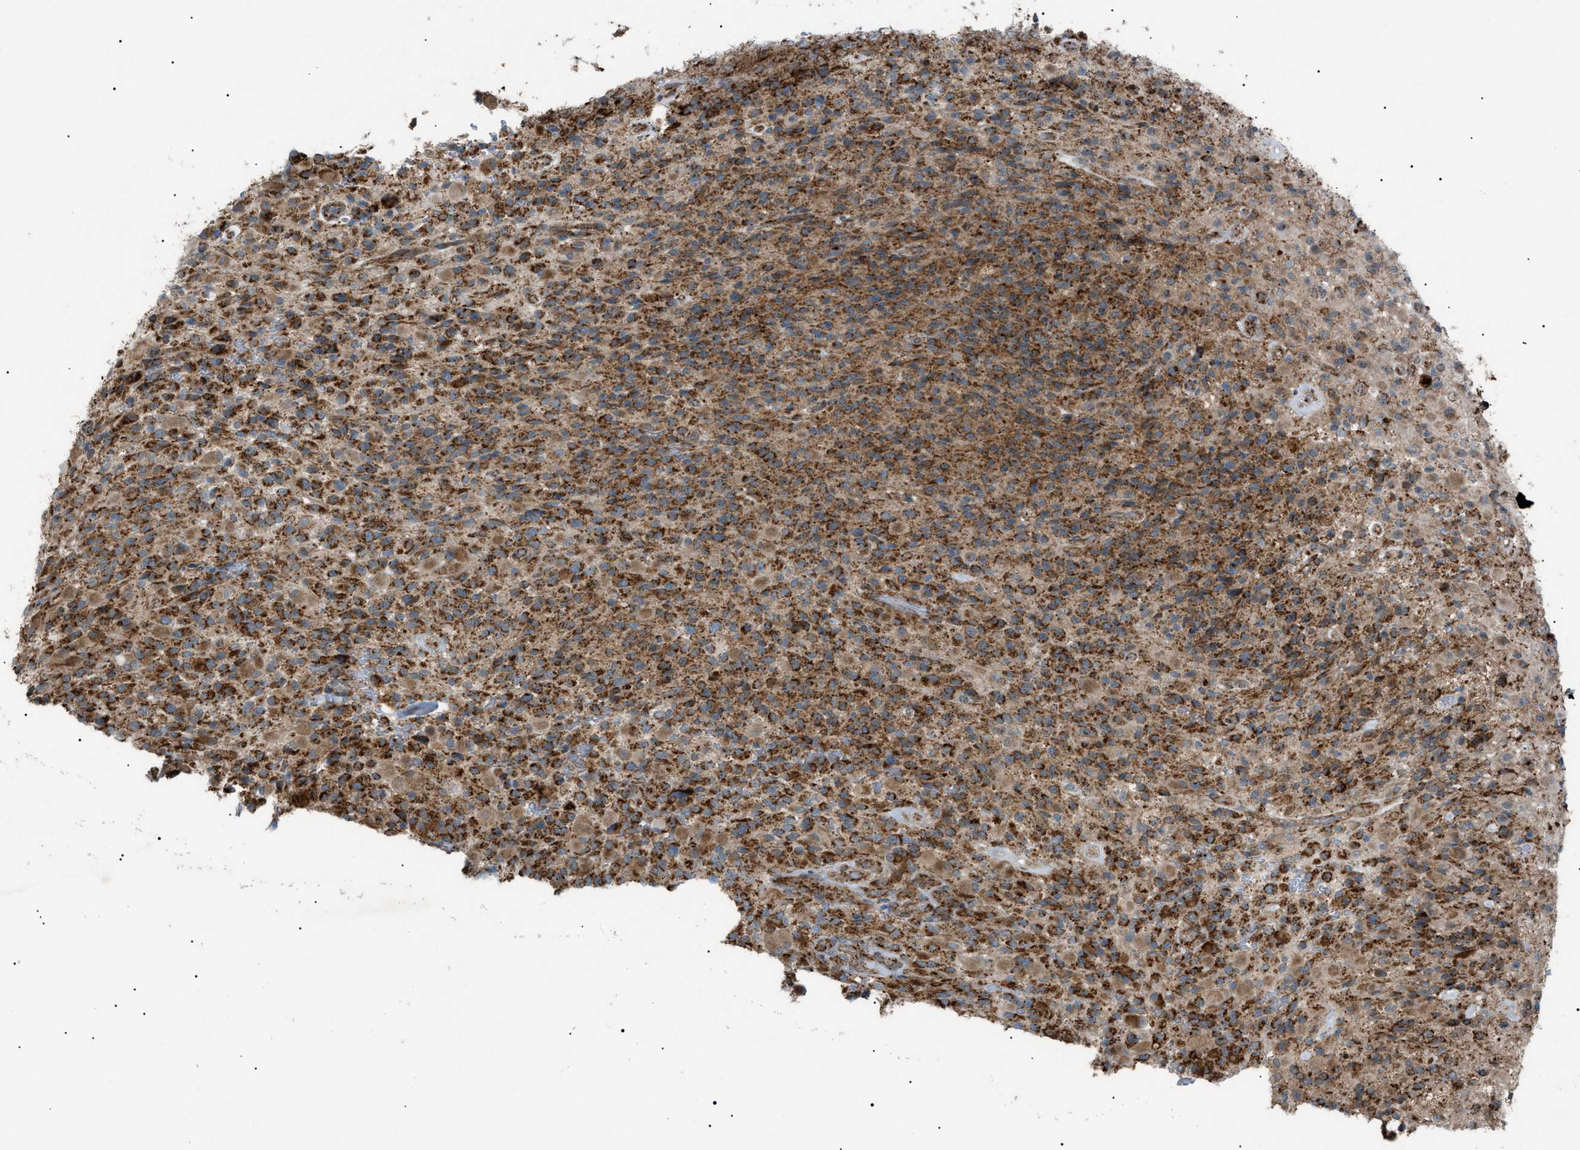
{"staining": {"intensity": "moderate", "quantity": ">75%", "location": "cytoplasmic/membranous"}, "tissue": "glioma", "cell_type": "Tumor cells", "image_type": "cancer", "snomed": [{"axis": "morphology", "description": "Glioma, malignant, High grade"}, {"axis": "topography", "description": "Brain"}], "caption": "High-magnification brightfield microscopy of glioma stained with DAB (3,3'-diaminobenzidine) (brown) and counterstained with hematoxylin (blue). tumor cells exhibit moderate cytoplasmic/membranous expression is present in approximately>75% of cells.", "gene": "C1GALT1C1", "patient": {"sex": "male", "age": 71}}